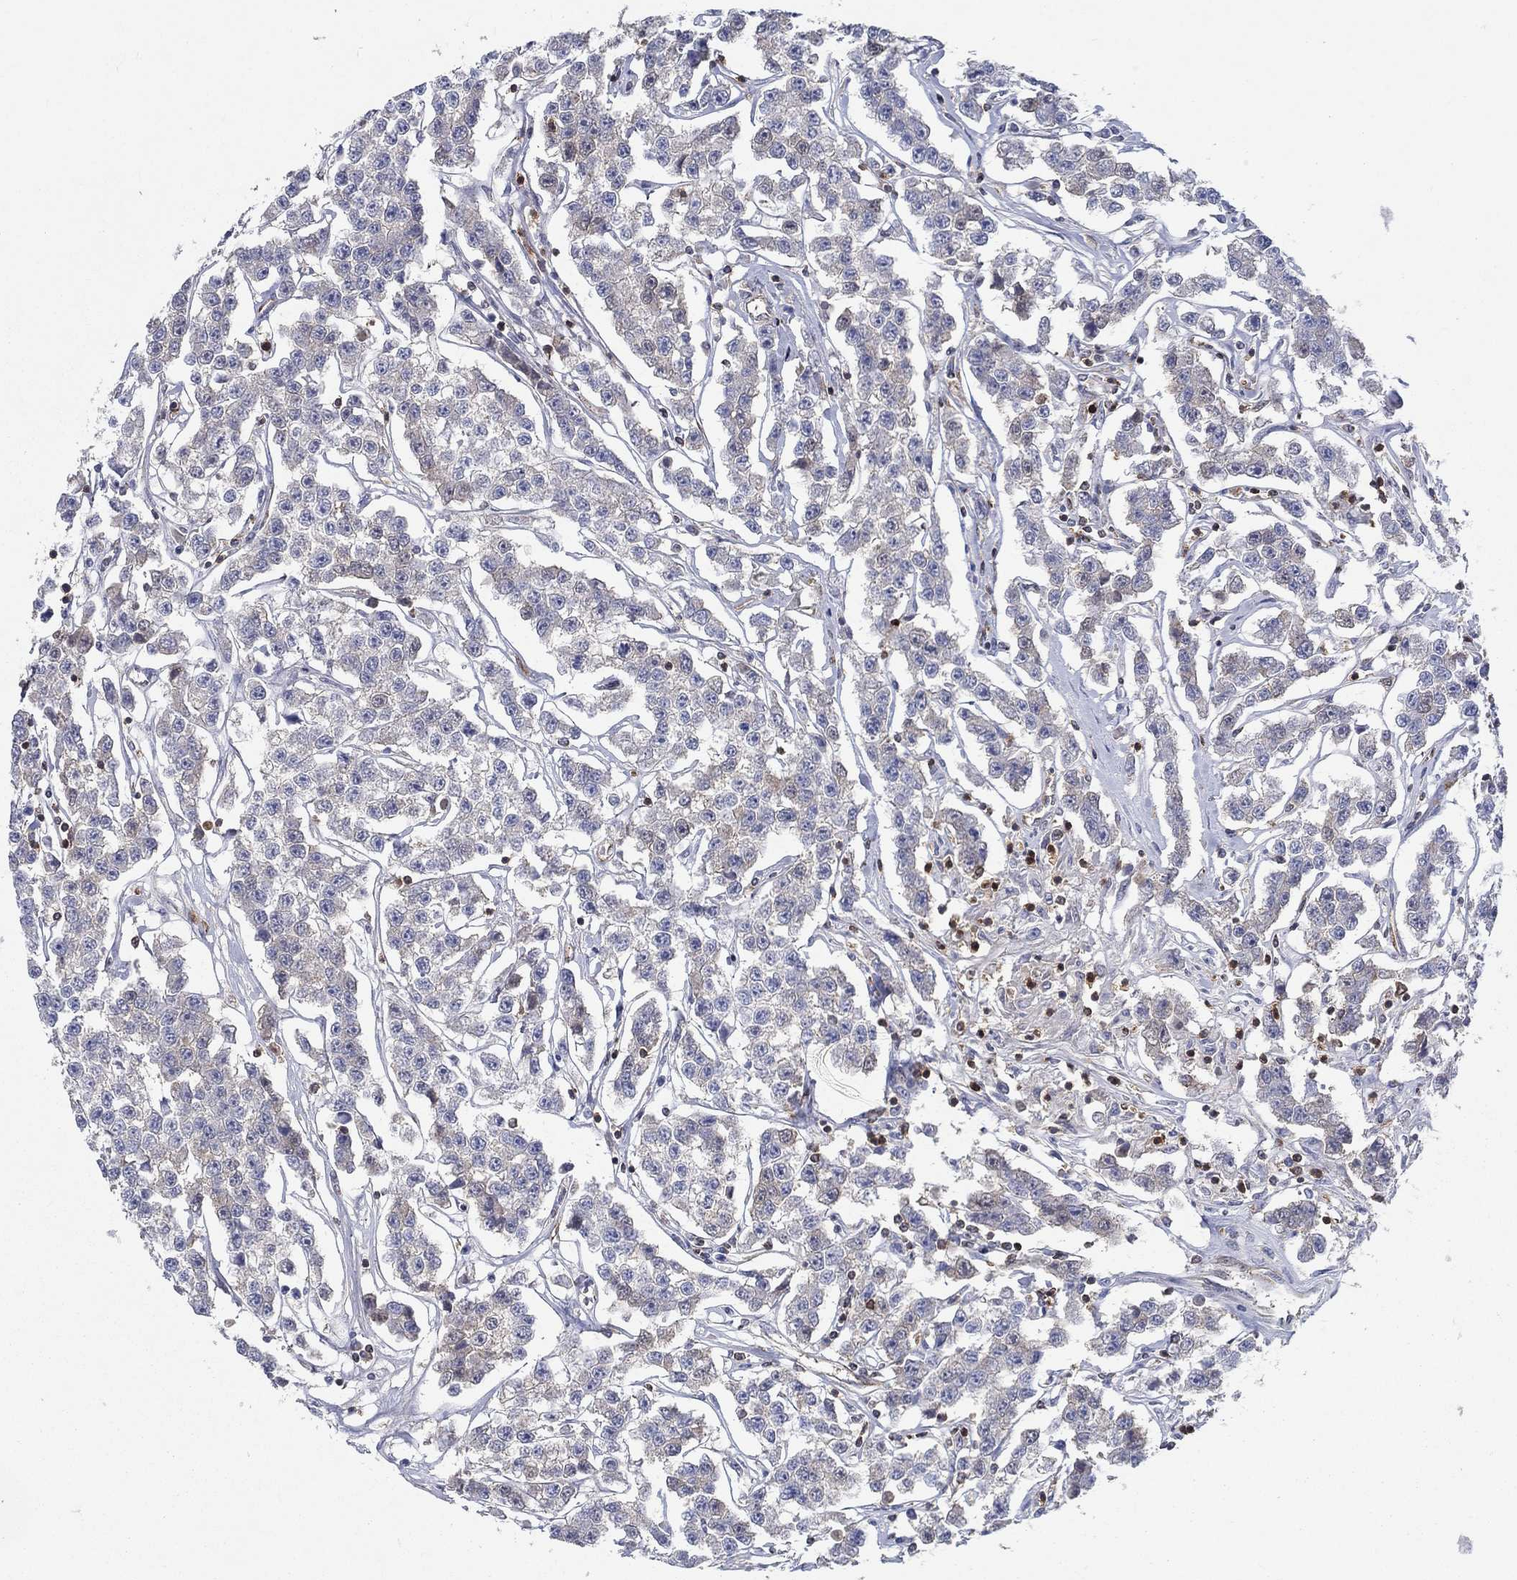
{"staining": {"intensity": "negative", "quantity": "none", "location": "none"}, "tissue": "testis cancer", "cell_type": "Tumor cells", "image_type": "cancer", "snomed": [{"axis": "morphology", "description": "Seminoma, NOS"}, {"axis": "topography", "description": "Testis"}], "caption": "Testis seminoma stained for a protein using IHC exhibits no positivity tumor cells.", "gene": "AGFG2", "patient": {"sex": "male", "age": 59}}